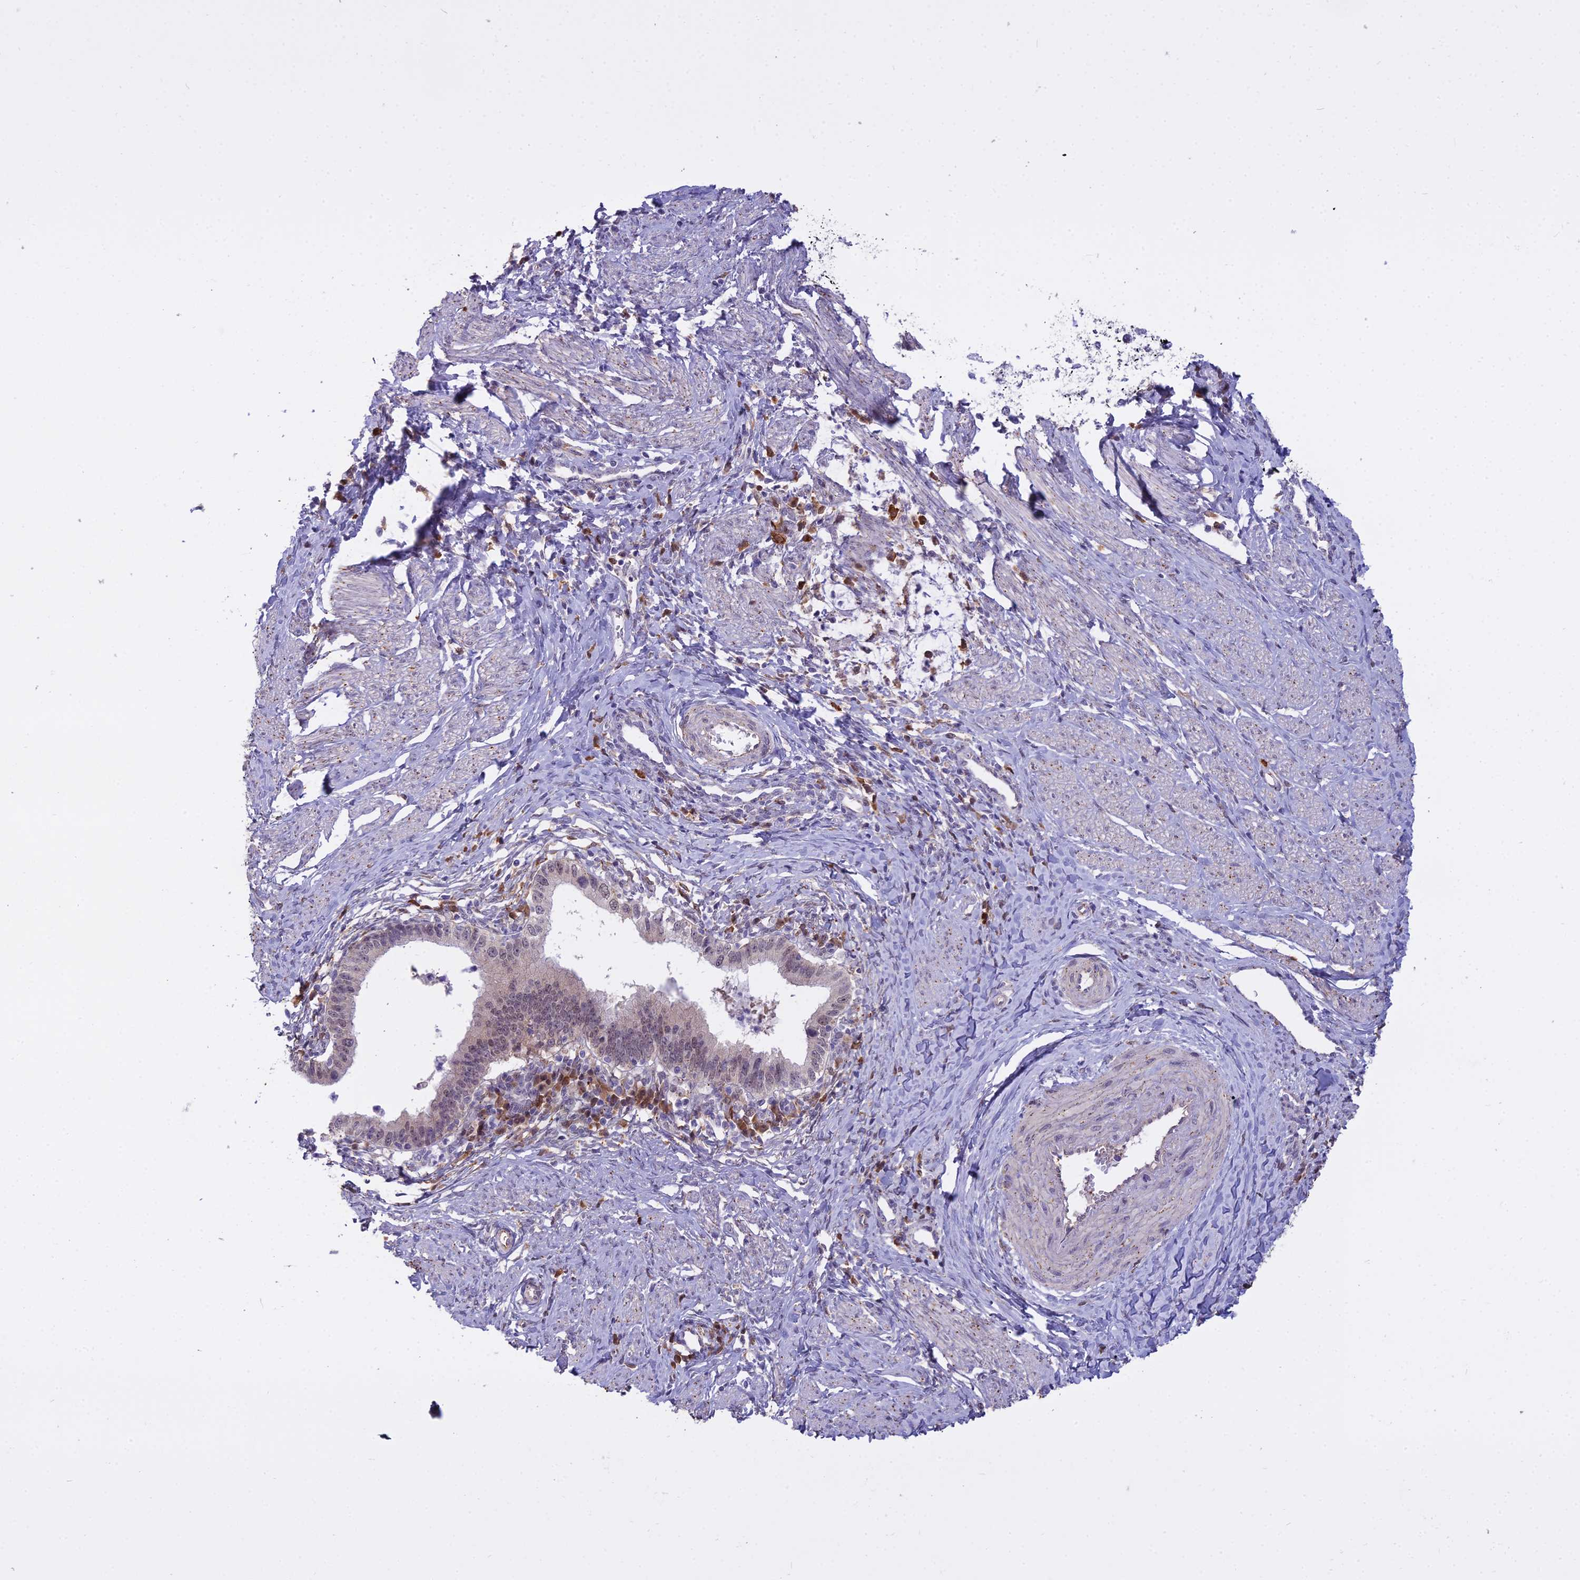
{"staining": {"intensity": "weak", "quantity": "25%-75%", "location": "nuclear"}, "tissue": "cervical cancer", "cell_type": "Tumor cells", "image_type": "cancer", "snomed": [{"axis": "morphology", "description": "Adenocarcinoma, NOS"}, {"axis": "topography", "description": "Cervix"}], "caption": "Immunohistochemistry (IHC) histopathology image of human cervical cancer stained for a protein (brown), which exhibits low levels of weak nuclear expression in approximately 25%-75% of tumor cells.", "gene": "BLNK", "patient": {"sex": "female", "age": 36}}